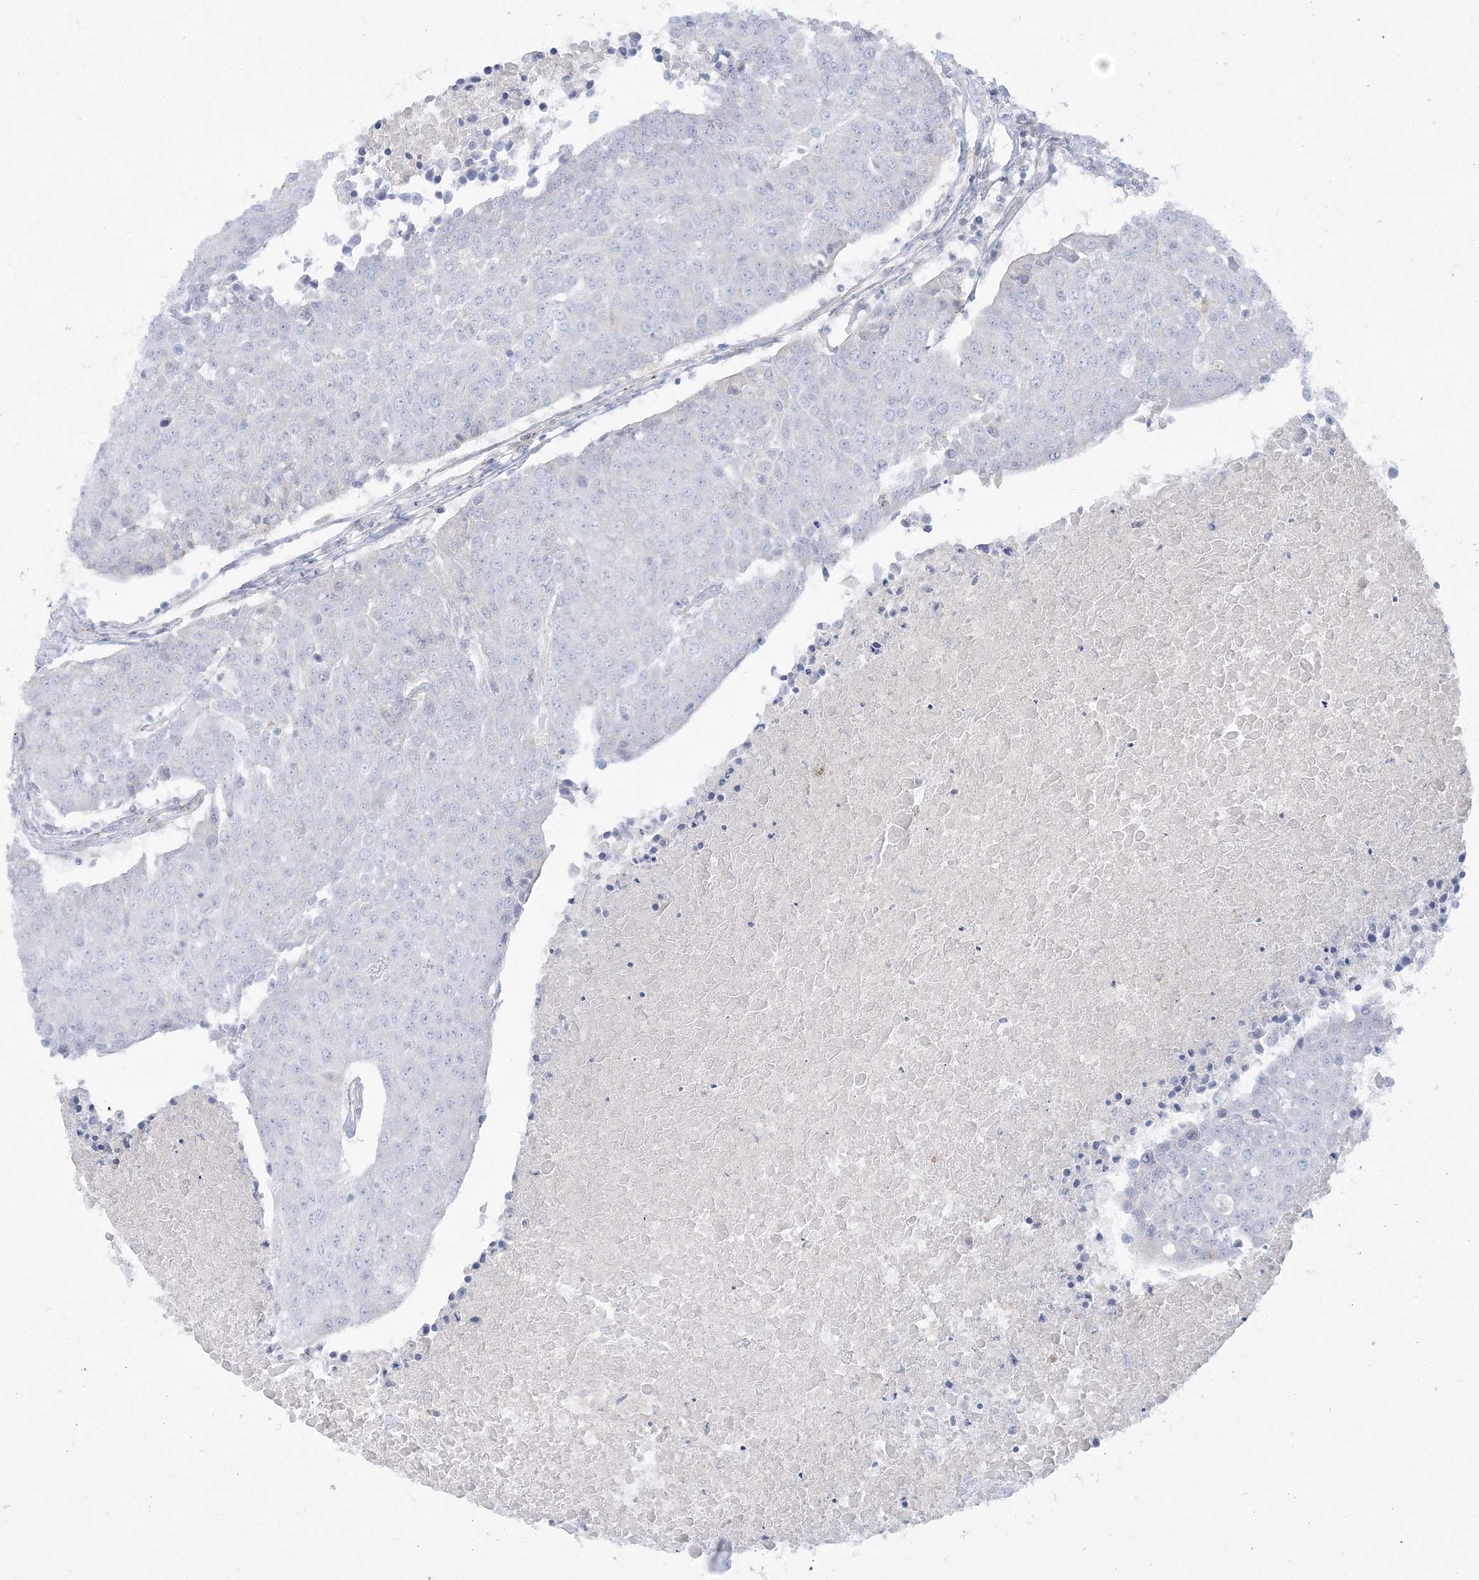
{"staining": {"intensity": "negative", "quantity": "none", "location": "none"}, "tissue": "urothelial cancer", "cell_type": "Tumor cells", "image_type": "cancer", "snomed": [{"axis": "morphology", "description": "Urothelial carcinoma, High grade"}, {"axis": "topography", "description": "Urinary bladder"}], "caption": "The immunohistochemistry (IHC) histopathology image has no significant staining in tumor cells of urothelial cancer tissue.", "gene": "GPAT2", "patient": {"sex": "female", "age": 85}}